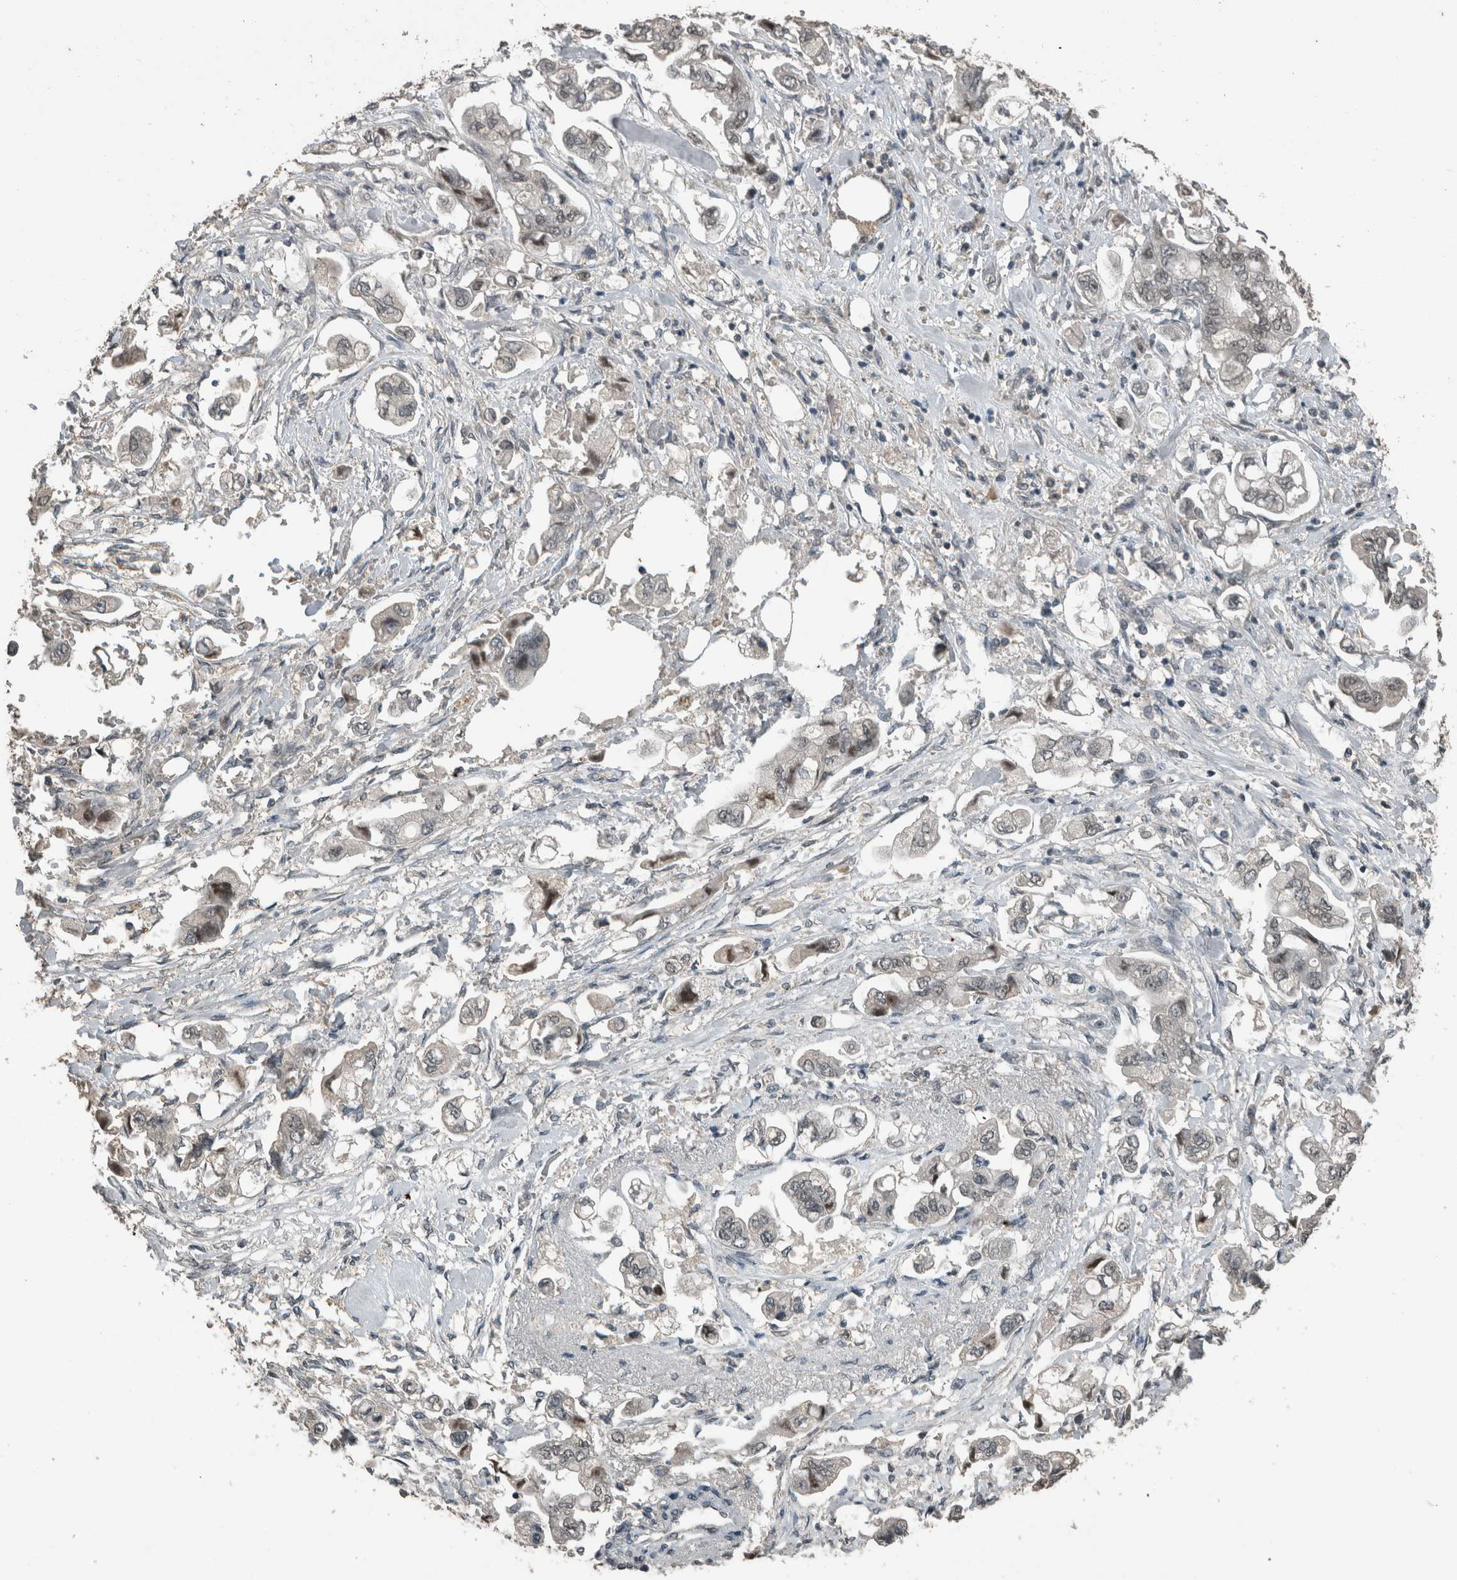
{"staining": {"intensity": "weak", "quantity": "<25%", "location": "nuclear"}, "tissue": "stomach cancer", "cell_type": "Tumor cells", "image_type": "cancer", "snomed": [{"axis": "morphology", "description": "Adenocarcinoma, NOS"}, {"axis": "topography", "description": "Stomach"}], "caption": "Tumor cells show no significant staining in adenocarcinoma (stomach).", "gene": "ZNF24", "patient": {"sex": "male", "age": 62}}